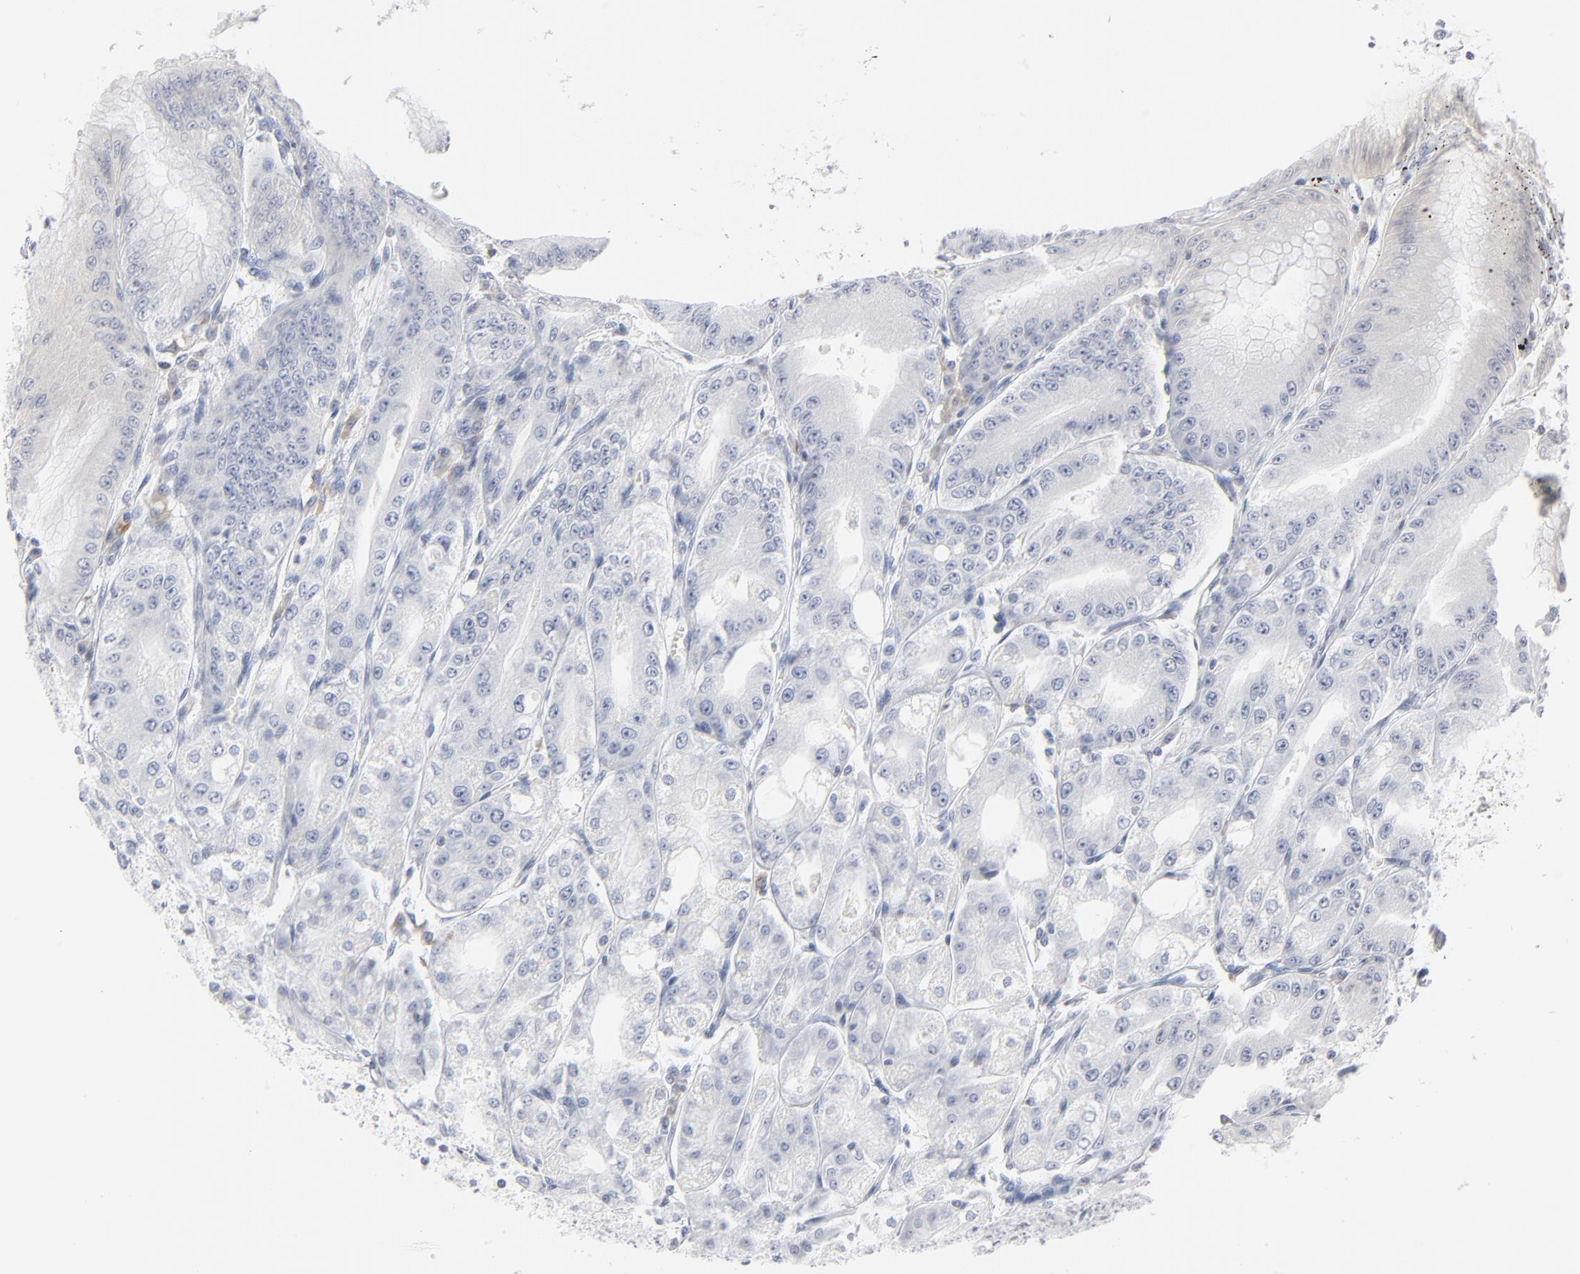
{"staining": {"intensity": "negative", "quantity": "none", "location": "none"}, "tissue": "stomach", "cell_type": "Glandular cells", "image_type": "normal", "snomed": [{"axis": "morphology", "description": "Normal tissue, NOS"}, {"axis": "topography", "description": "Stomach, lower"}], "caption": "High magnification brightfield microscopy of normal stomach stained with DAB (brown) and counterstained with hematoxylin (blue): glandular cells show no significant expression.", "gene": "PTK2B", "patient": {"sex": "male", "age": 71}}